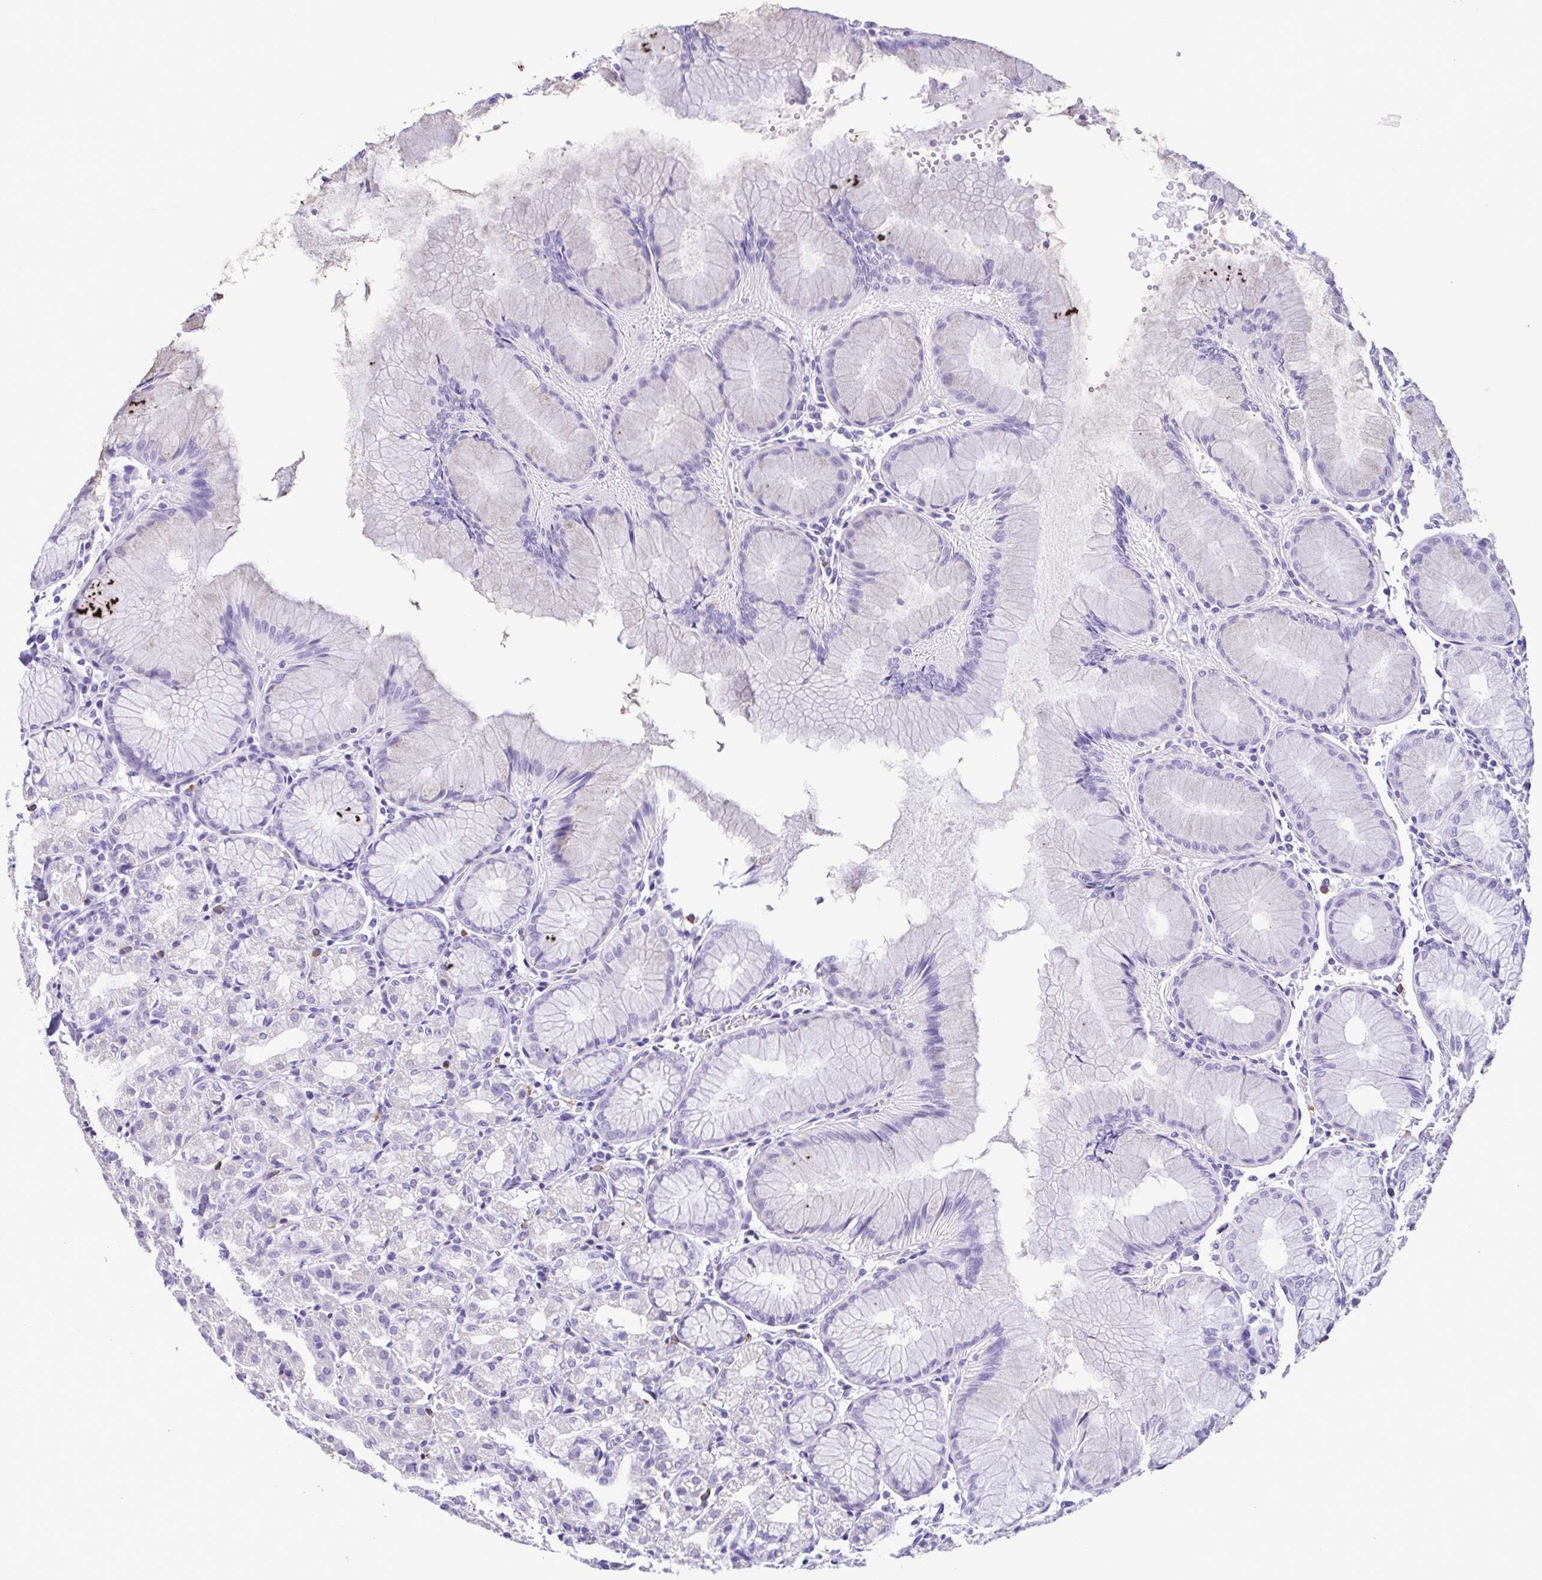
{"staining": {"intensity": "negative", "quantity": "none", "location": "none"}, "tissue": "stomach", "cell_type": "Glandular cells", "image_type": "normal", "snomed": [{"axis": "morphology", "description": "Normal tissue, NOS"}, {"axis": "topography", "description": "Stomach"}], "caption": "Photomicrograph shows no significant protein staining in glandular cells of benign stomach.", "gene": "SPATA16", "patient": {"sex": "female", "age": 57}}